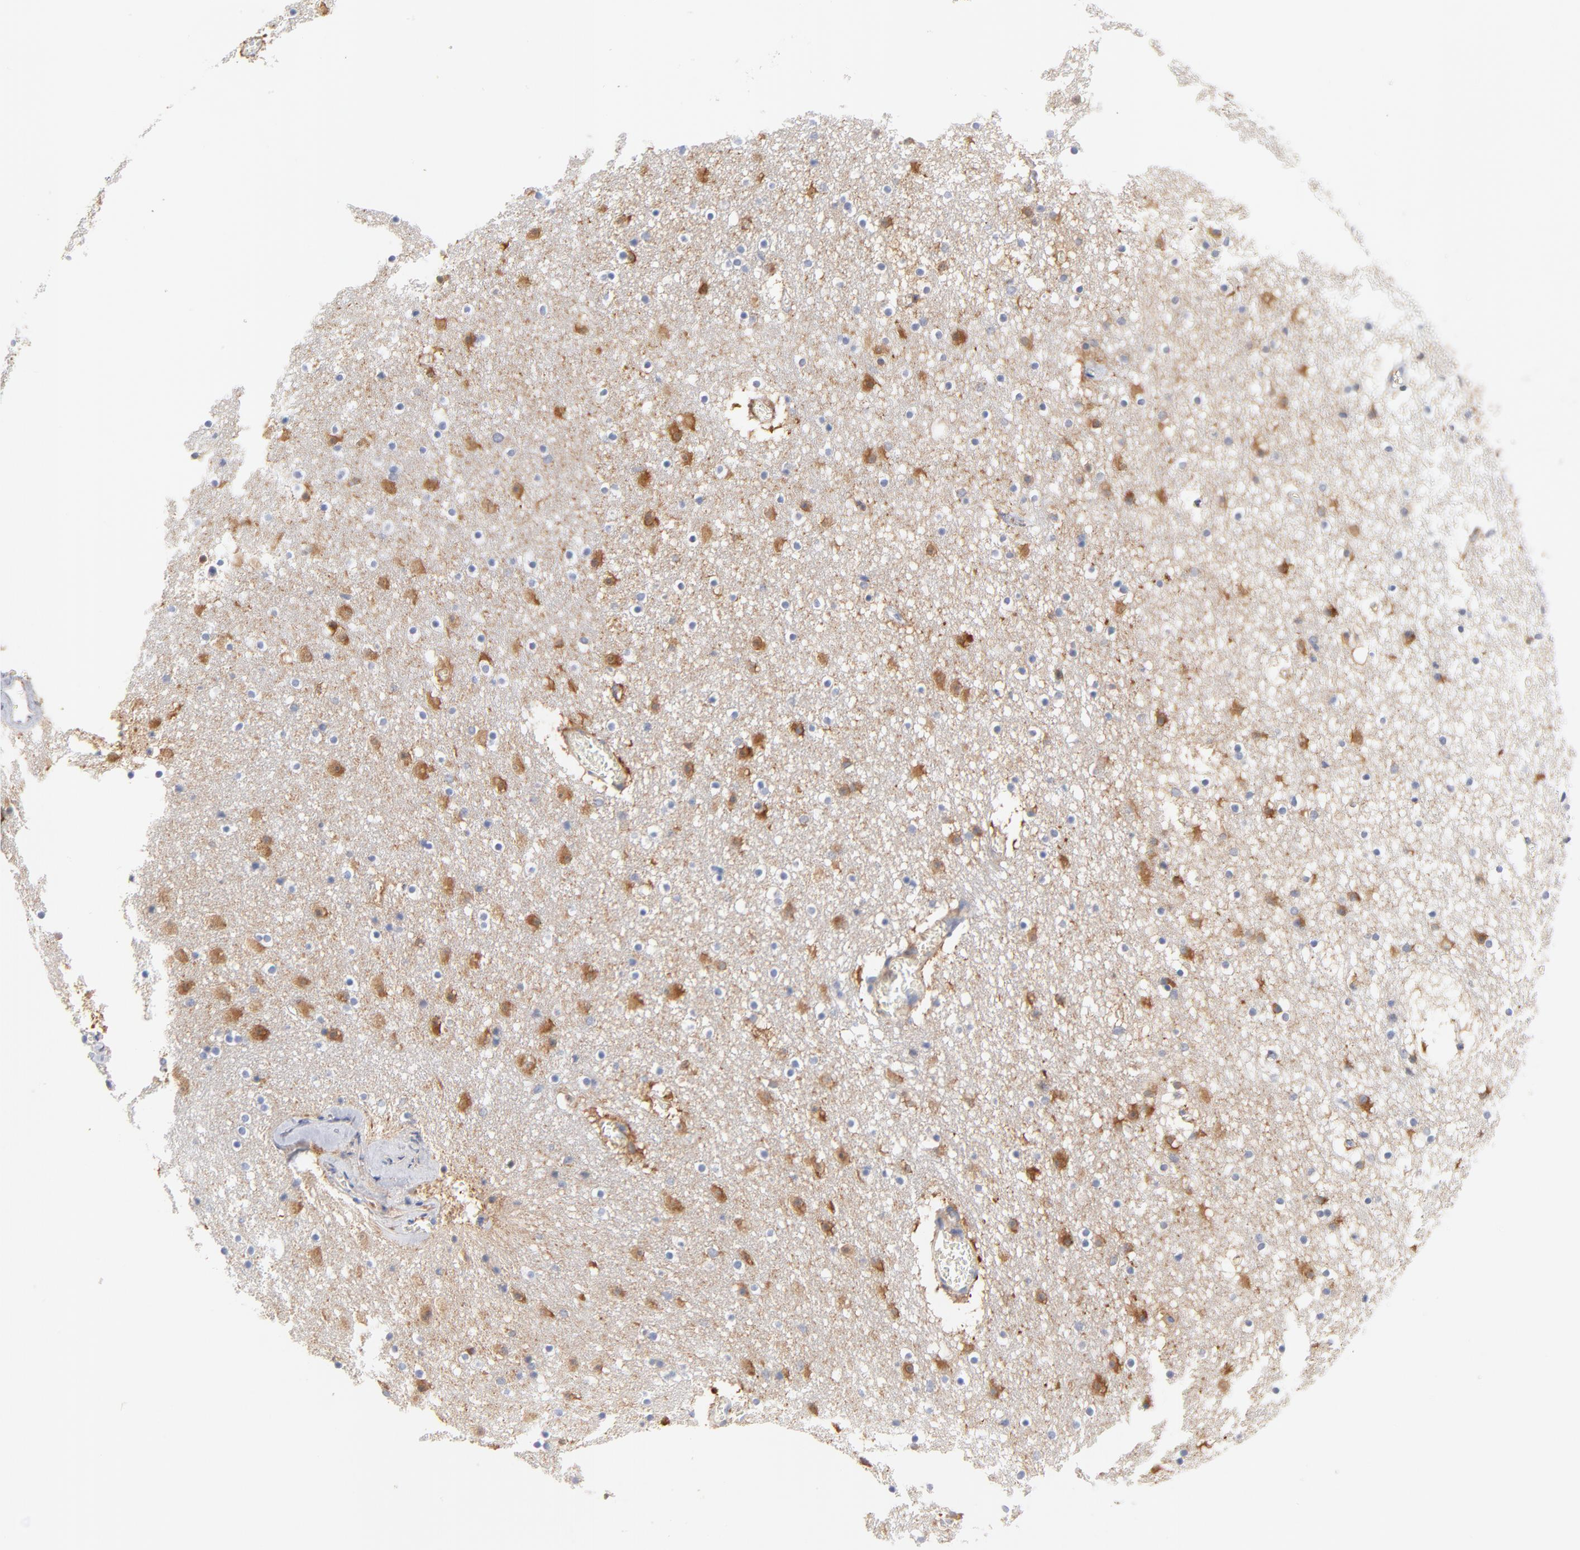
{"staining": {"intensity": "moderate", "quantity": "<25%", "location": "cytoplasmic/membranous"}, "tissue": "caudate", "cell_type": "Glial cells", "image_type": "normal", "snomed": [{"axis": "morphology", "description": "Normal tissue, NOS"}, {"axis": "topography", "description": "Lateral ventricle wall"}], "caption": "IHC (DAB) staining of normal caudate demonstrates moderate cytoplasmic/membranous protein staining in about <25% of glial cells.", "gene": "SEPTIN11", "patient": {"sex": "male", "age": 45}}